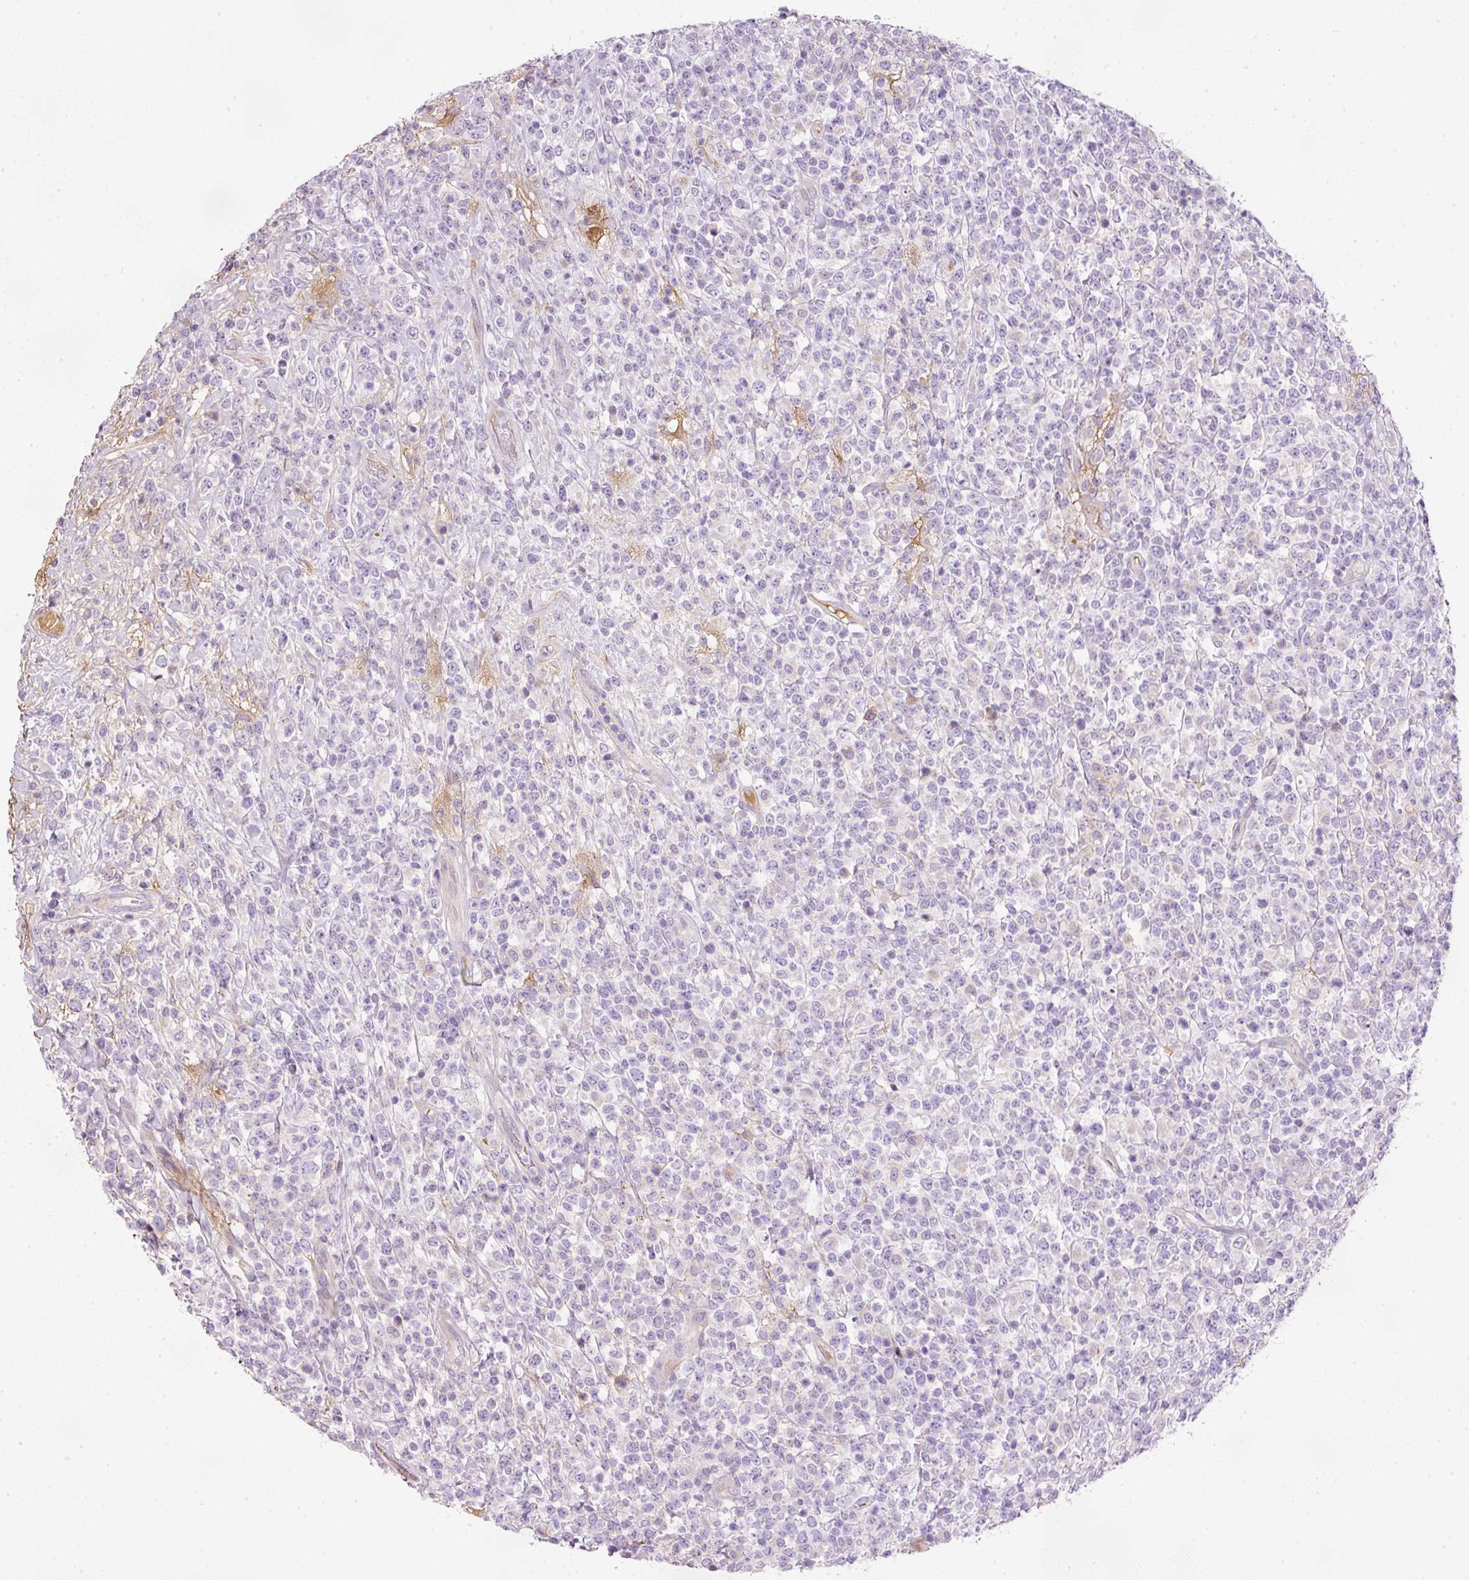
{"staining": {"intensity": "negative", "quantity": "none", "location": "none"}, "tissue": "lymphoma", "cell_type": "Tumor cells", "image_type": "cancer", "snomed": [{"axis": "morphology", "description": "Malignant lymphoma, non-Hodgkin's type, High grade"}, {"axis": "topography", "description": "Colon"}], "caption": "An IHC histopathology image of high-grade malignant lymphoma, non-Hodgkin's type is shown. There is no staining in tumor cells of high-grade malignant lymphoma, non-Hodgkin's type.", "gene": "KPNA5", "patient": {"sex": "female", "age": 53}}